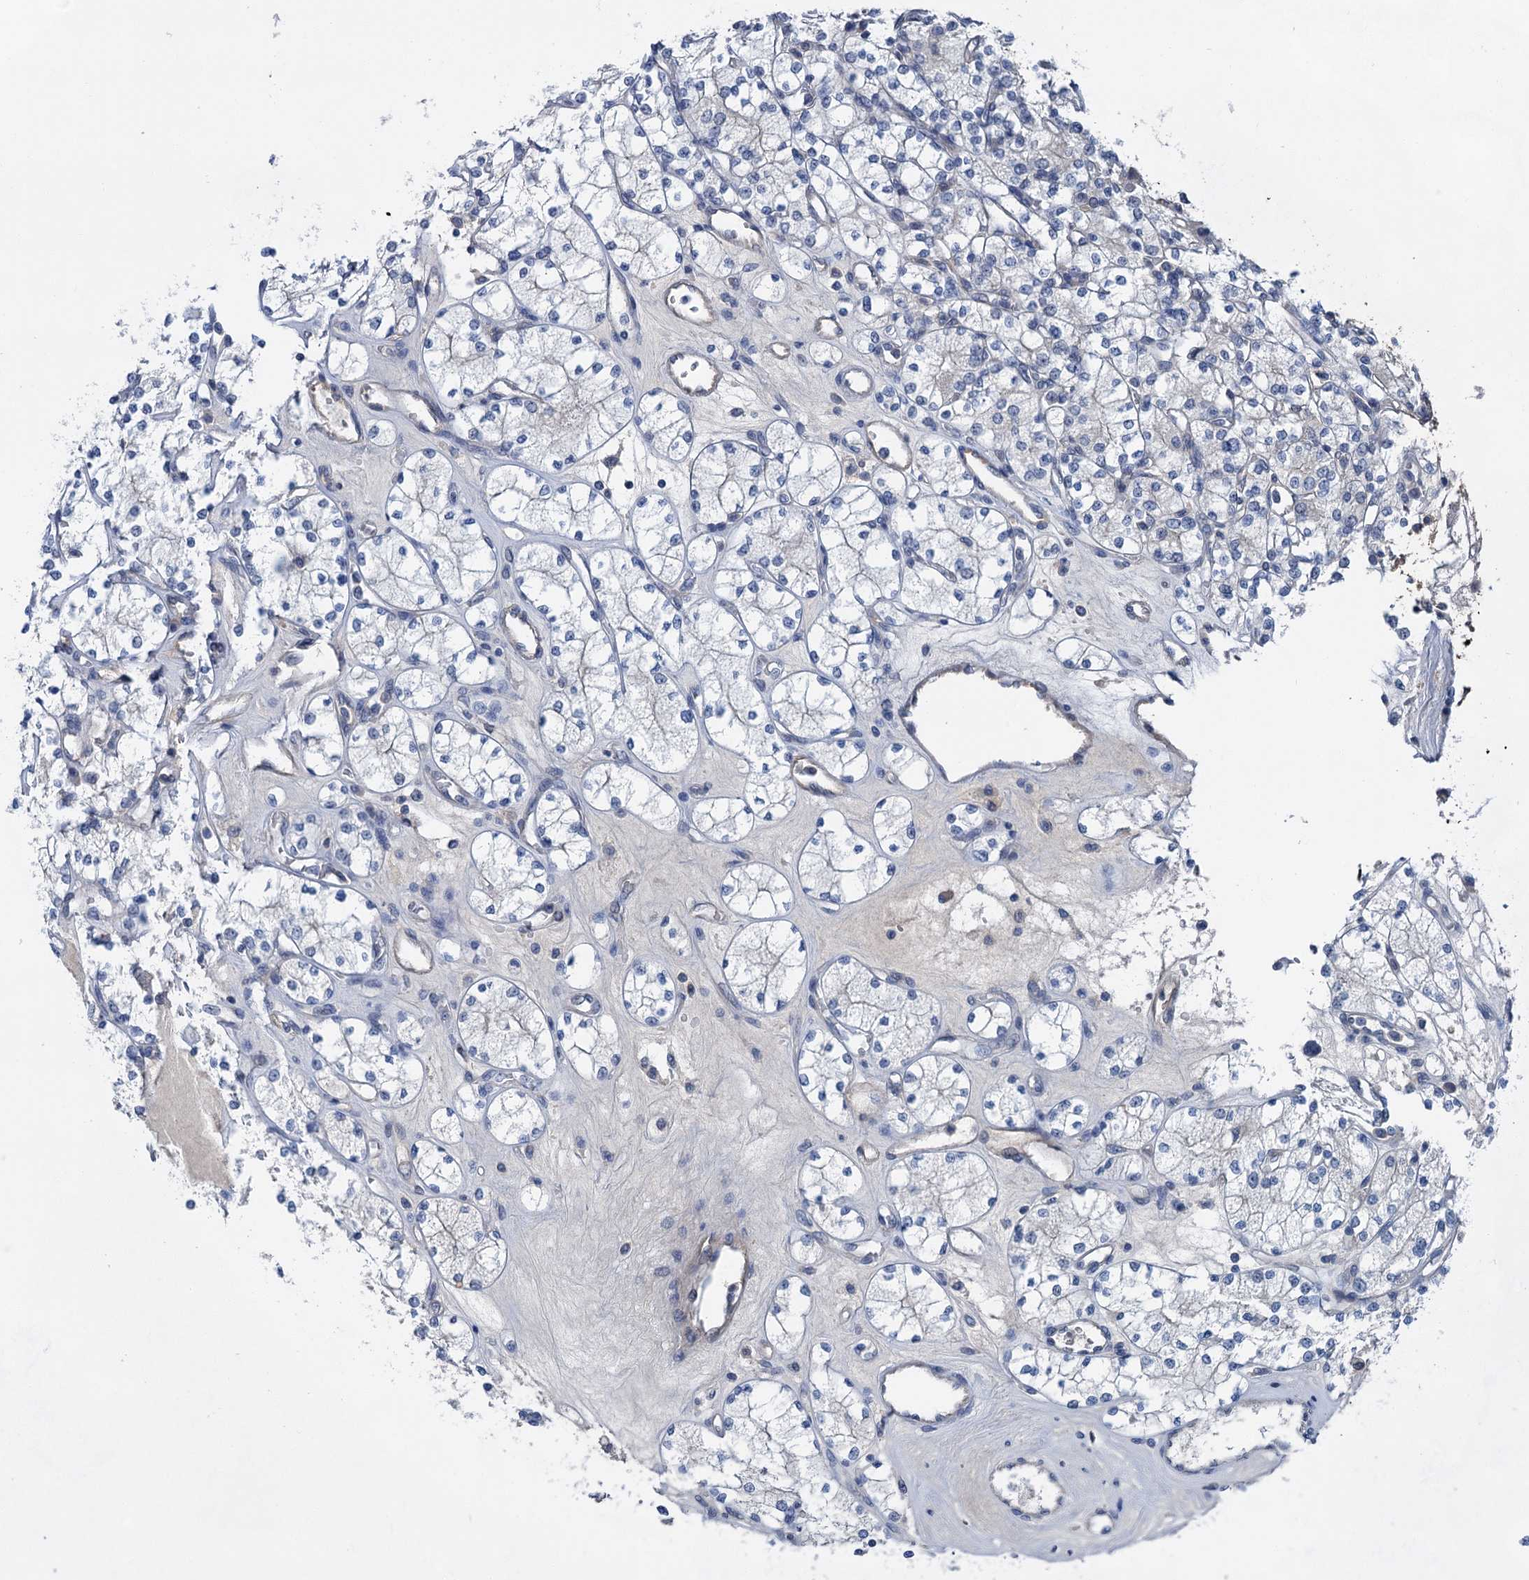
{"staining": {"intensity": "negative", "quantity": "none", "location": "none"}, "tissue": "renal cancer", "cell_type": "Tumor cells", "image_type": "cancer", "snomed": [{"axis": "morphology", "description": "Adenocarcinoma, NOS"}, {"axis": "topography", "description": "Kidney"}], "caption": "Immunohistochemical staining of renal cancer (adenocarcinoma) shows no significant expression in tumor cells.", "gene": "MORN3", "patient": {"sex": "male", "age": 77}}